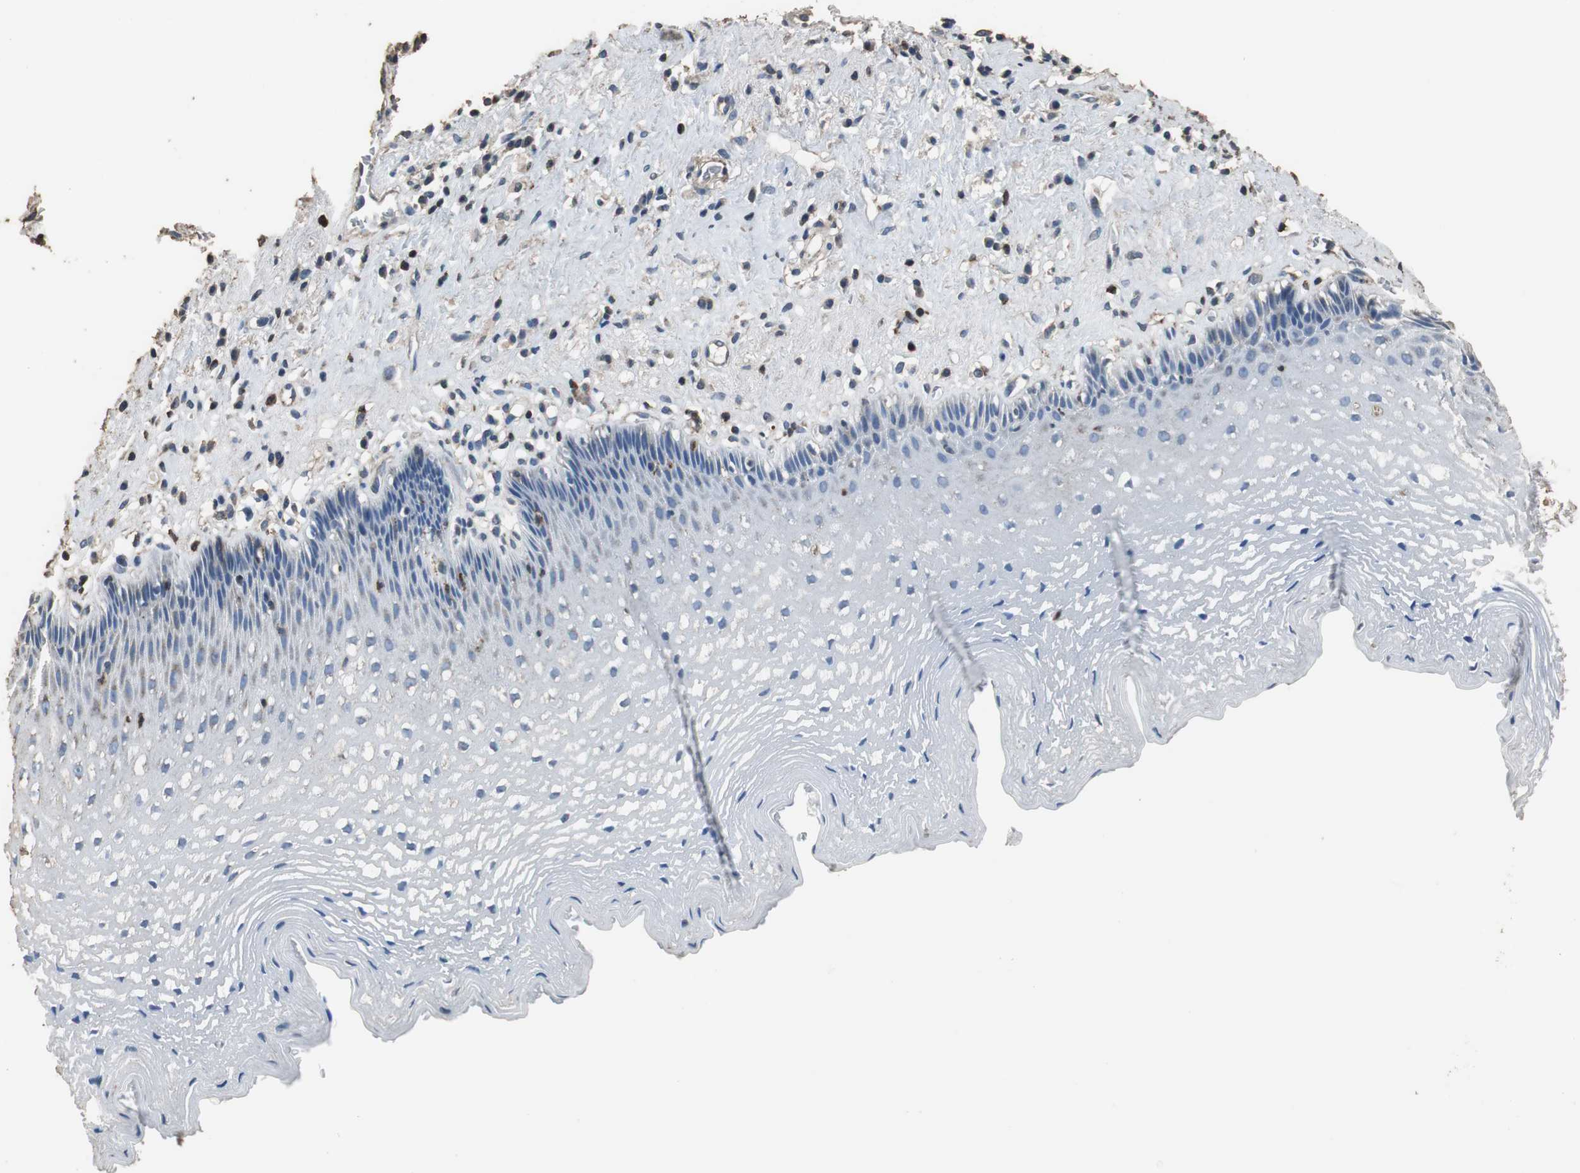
{"staining": {"intensity": "negative", "quantity": "none", "location": "none"}, "tissue": "esophagus", "cell_type": "Squamous epithelial cells", "image_type": "normal", "snomed": [{"axis": "morphology", "description": "Normal tissue, NOS"}, {"axis": "topography", "description": "Esophagus"}], "caption": "A high-resolution image shows immunohistochemistry (IHC) staining of benign esophagus, which shows no significant staining in squamous epithelial cells.", "gene": "PRKRA", "patient": {"sex": "female", "age": 70}}